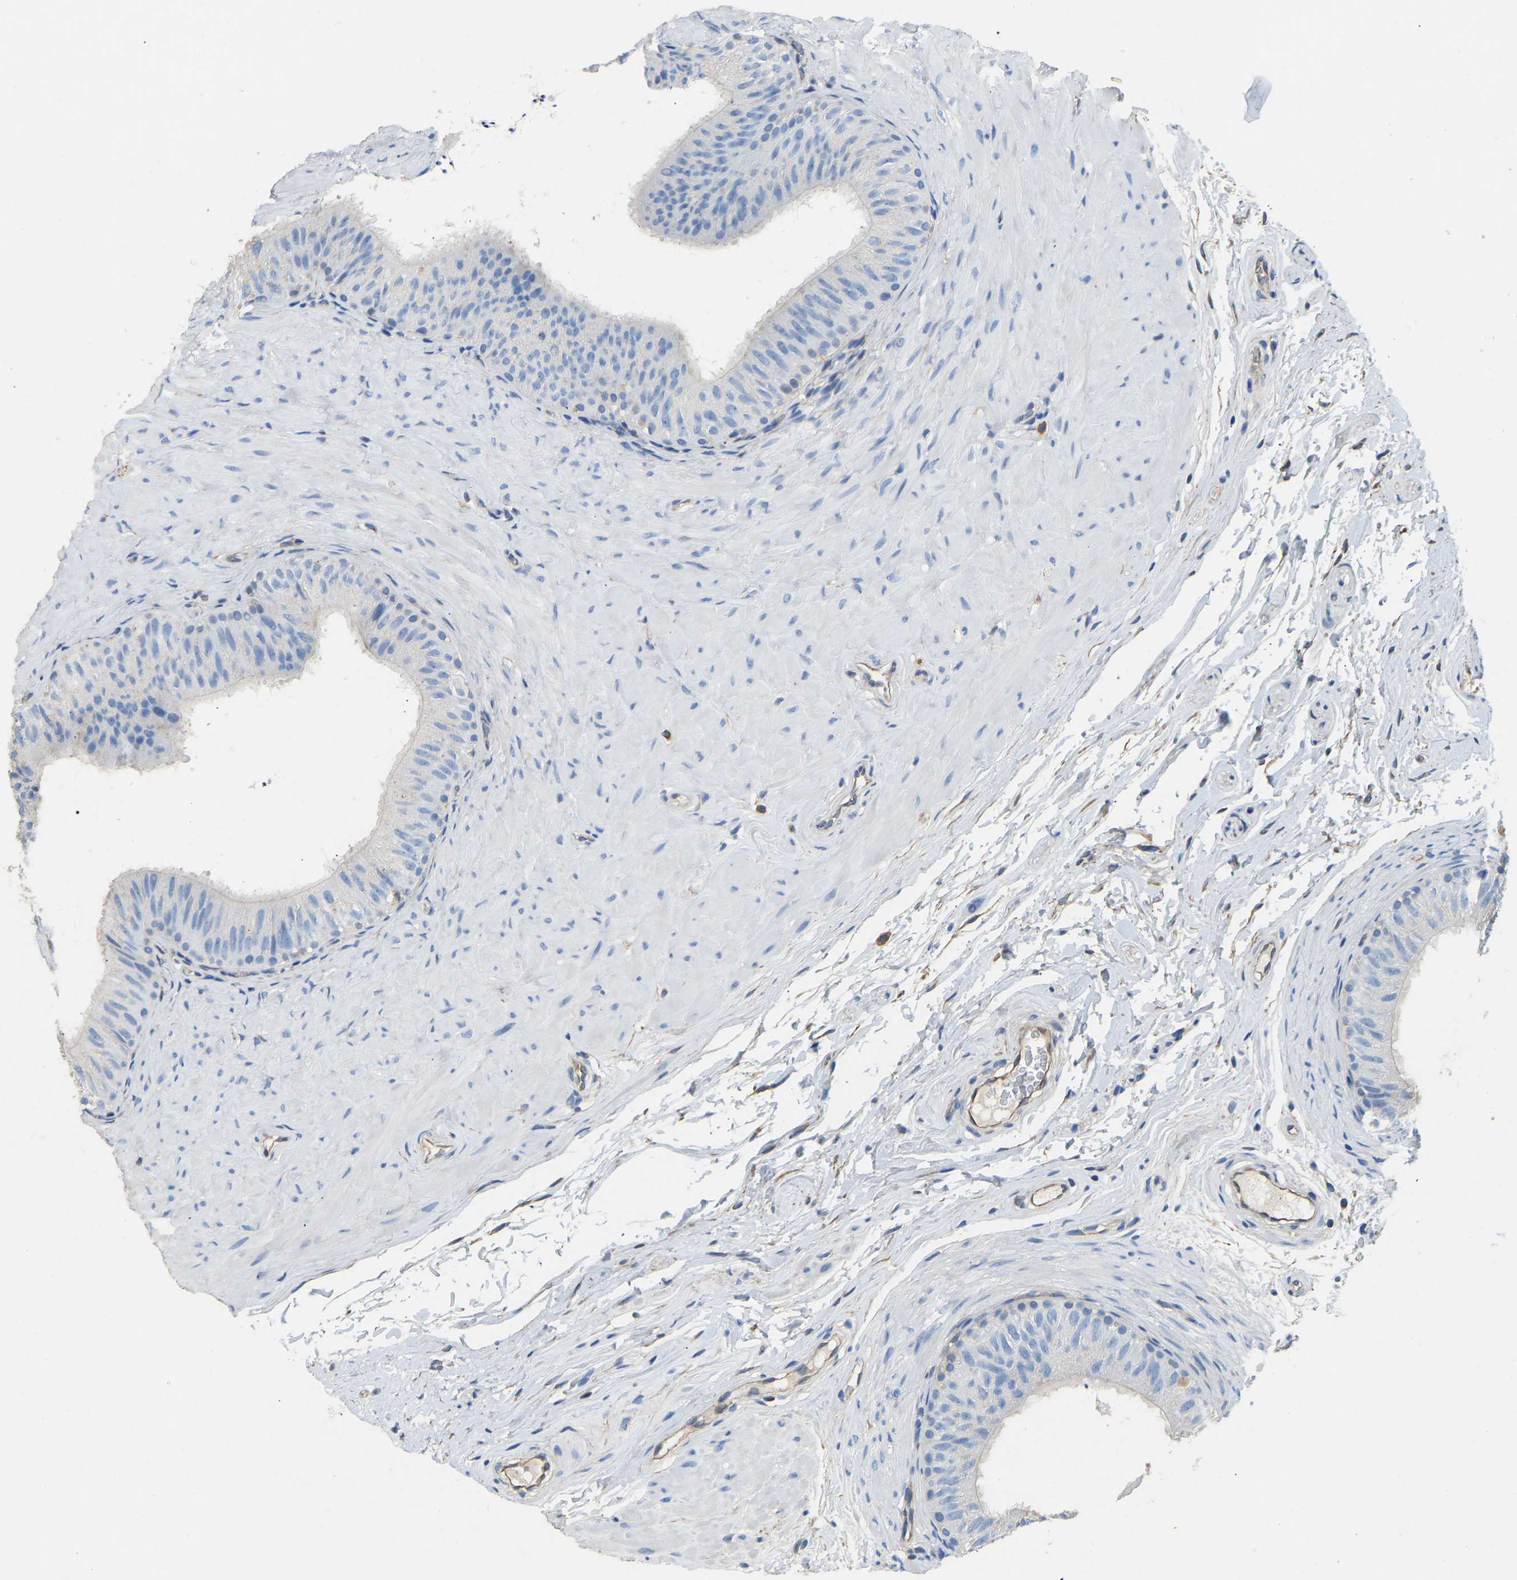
{"staining": {"intensity": "negative", "quantity": "none", "location": "none"}, "tissue": "epididymis", "cell_type": "Glandular cells", "image_type": "normal", "snomed": [{"axis": "morphology", "description": "Normal tissue, NOS"}, {"axis": "topography", "description": "Epididymis"}], "caption": "High magnification brightfield microscopy of benign epididymis stained with DAB (brown) and counterstained with hematoxylin (blue): glandular cells show no significant positivity.", "gene": "TECTA", "patient": {"sex": "male", "age": 34}}